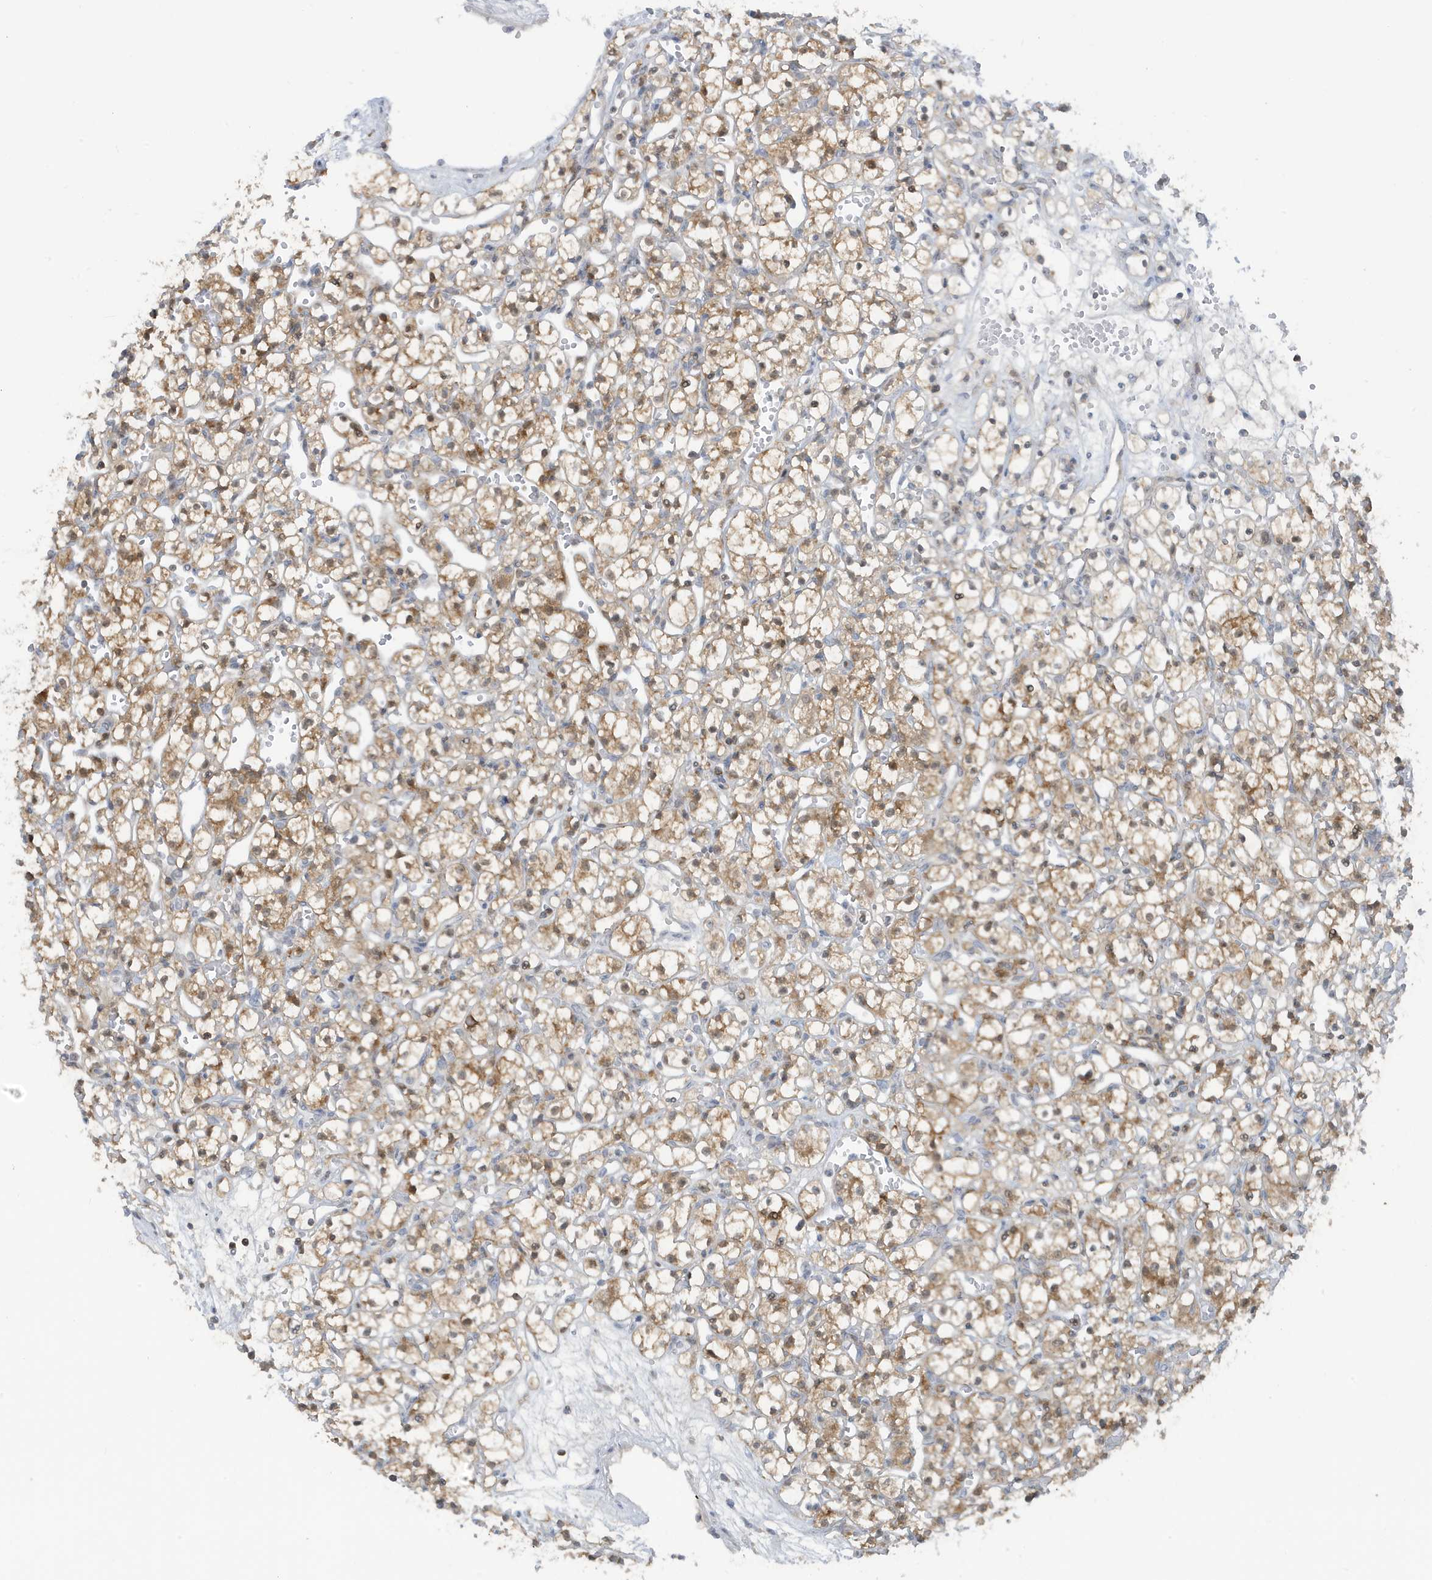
{"staining": {"intensity": "moderate", "quantity": ">75%", "location": "cytoplasmic/membranous"}, "tissue": "renal cancer", "cell_type": "Tumor cells", "image_type": "cancer", "snomed": [{"axis": "morphology", "description": "Adenocarcinoma, NOS"}, {"axis": "topography", "description": "Kidney"}], "caption": "Immunohistochemical staining of human renal cancer shows moderate cytoplasmic/membranous protein staining in about >75% of tumor cells.", "gene": "OGA", "patient": {"sex": "female", "age": 59}}